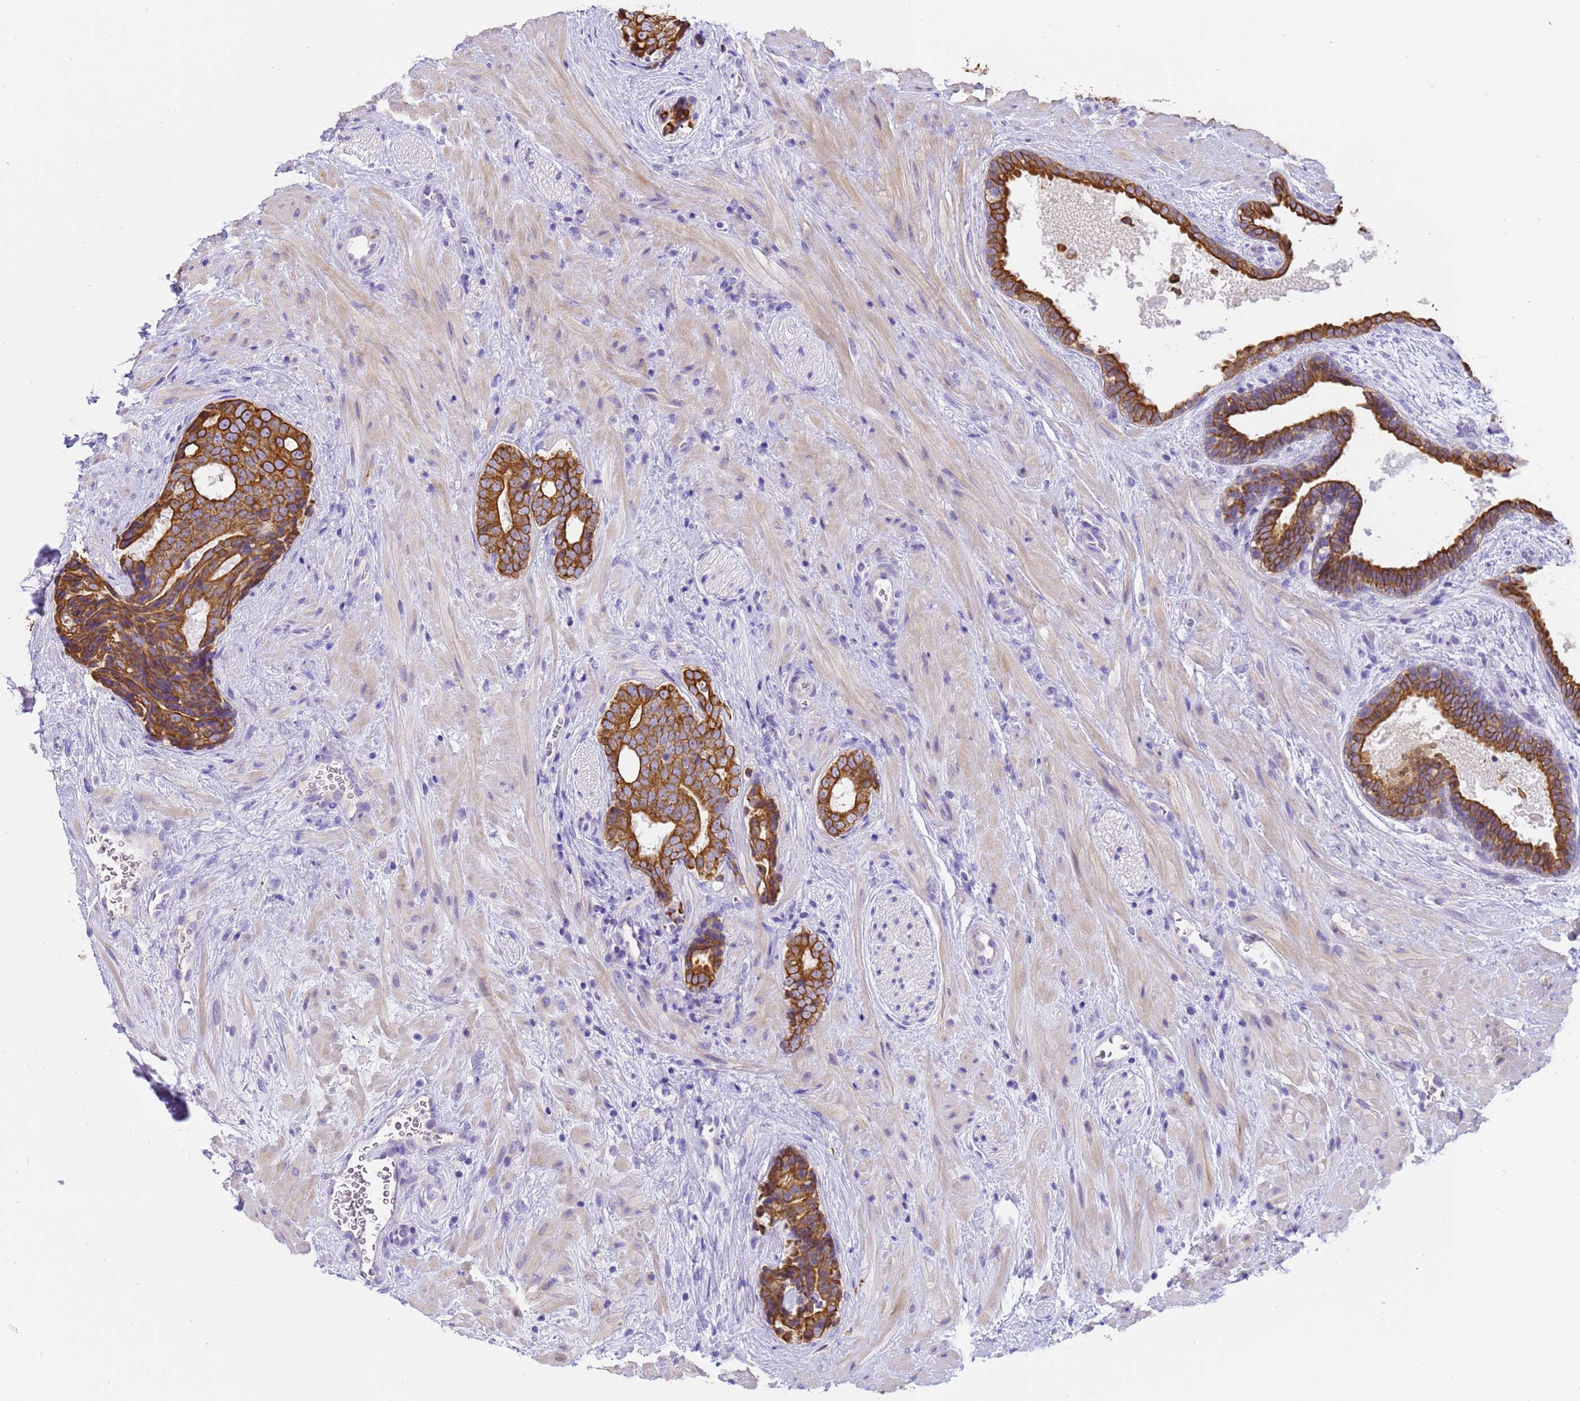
{"staining": {"intensity": "strong", "quantity": ">75%", "location": "cytoplasmic/membranous"}, "tissue": "prostate cancer", "cell_type": "Tumor cells", "image_type": "cancer", "snomed": [{"axis": "morphology", "description": "Adenocarcinoma, High grade"}, {"axis": "topography", "description": "Prostate"}], "caption": "Brown immunohistochemical staining in high-grade adenocarcinoma (prostate) displays strong cytoplasmic/membranous positivity in approximately >75% of tumor cells. The staining is performed using DAB brown chromogen to label protein expression. The nuclei are counter-stained blue using hematoxylin.", "gene": "PIEZO2", "patient": {"sex": "male", "age": 56}}